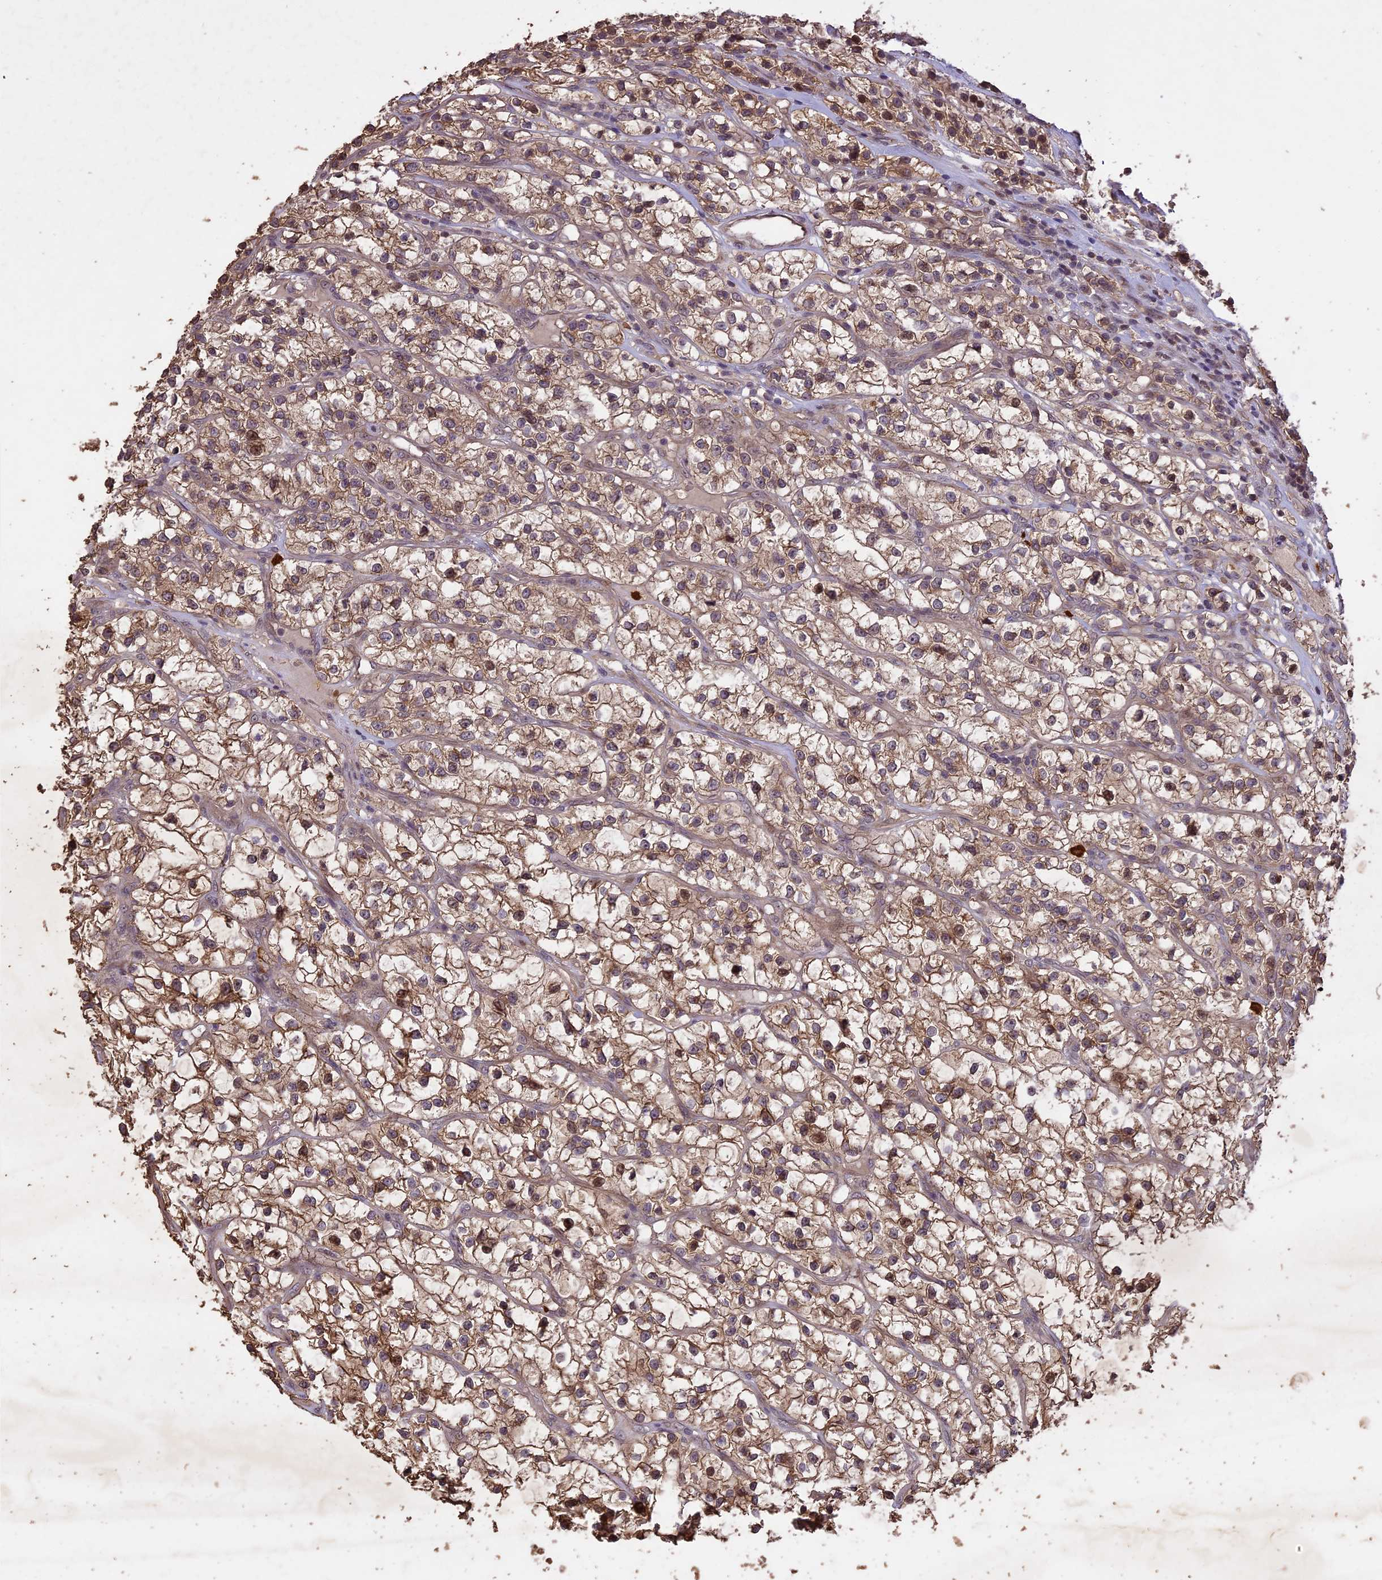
{"staining": {"intensity": "moderate", "quantity": ">75%", "location": "cytoplasmic/membranous"}, "tissue": "renal cancer", "cell_type": "Tumor cells", "image_type": "cancer", "snomed": [{"axis": "morphology", "description": "Adenocarcinoma, NOS"}, {"axis": "topography", "description": "Kidney"}], "caption": "This is a micrograph of immunohistochemistry (IHC) staining of renal cancer (adenocarcinoma), which shows moderate staining in the cytoplasmic/membranous of tumor cells.", "gene": "TIGD7", "patient": {"sex": "female", "age": 57}}